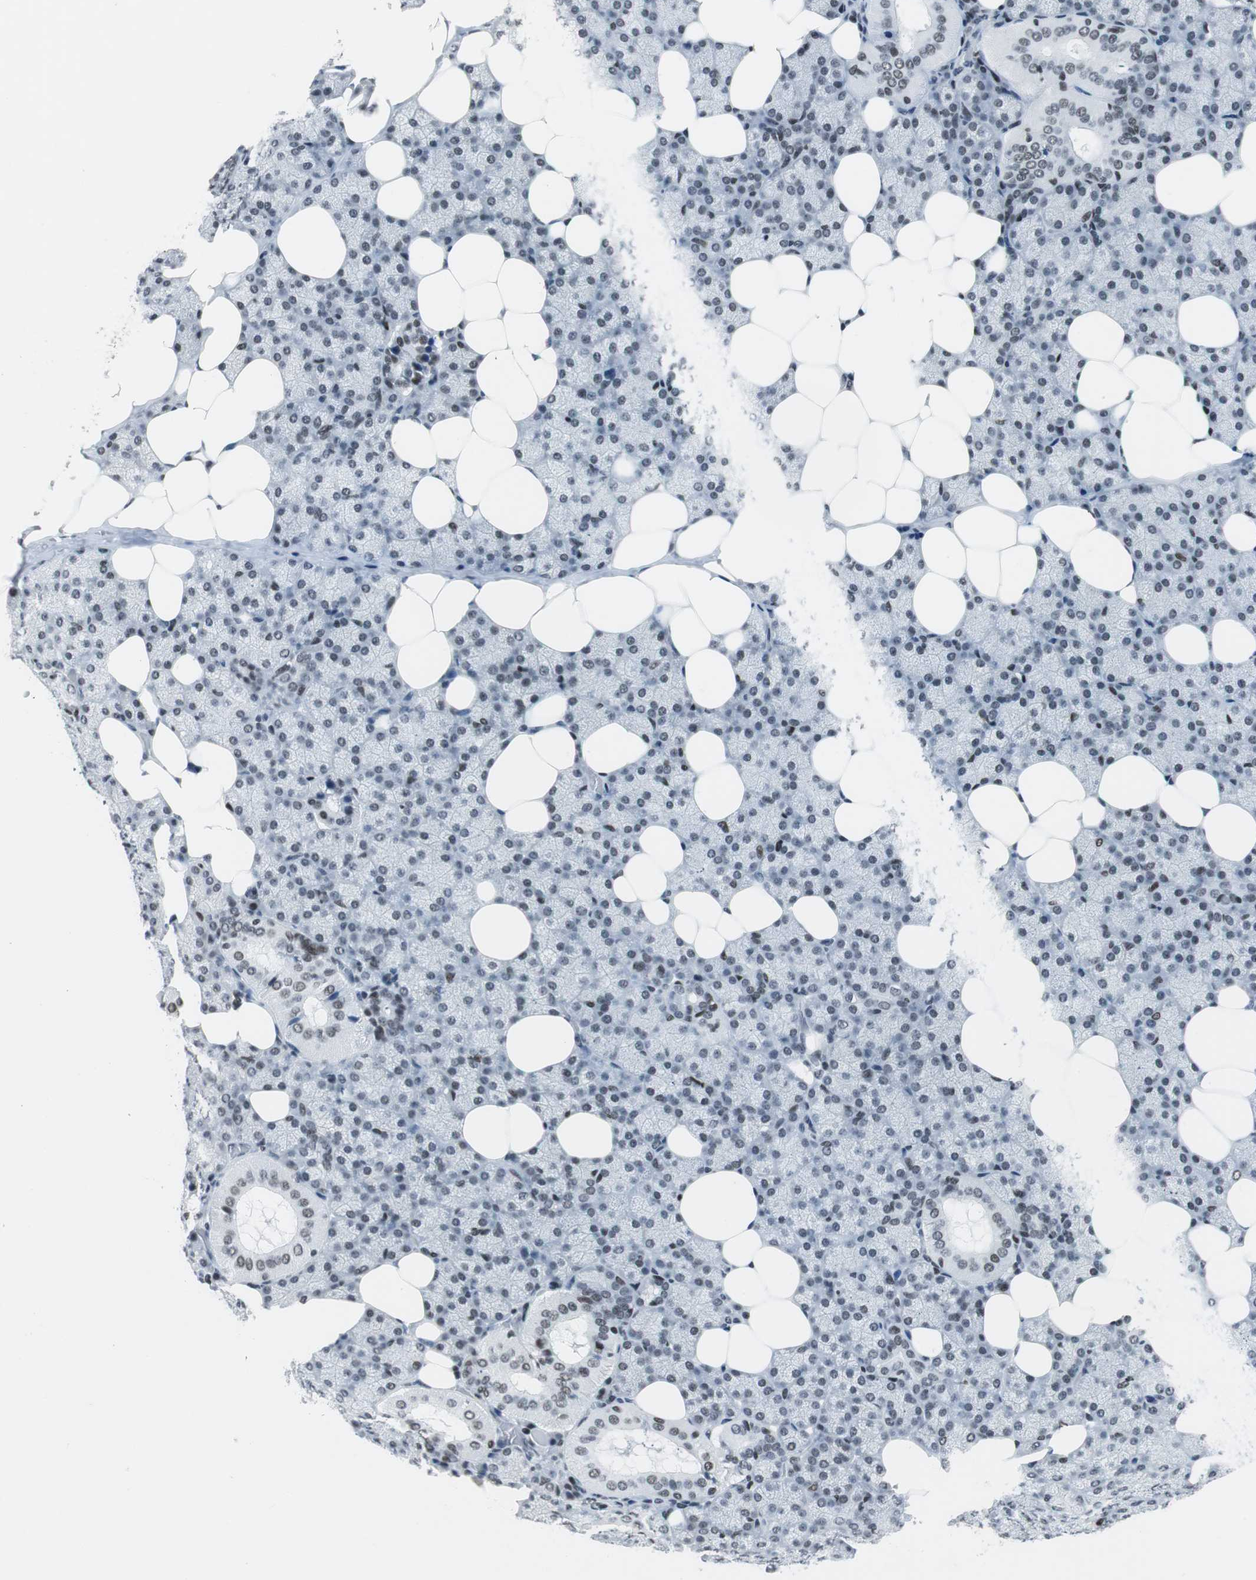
{"staining": {"intensity": "weak", "quantity": "<25%", "location": "nuclear"}, "tissue": "salivary gland", "cell_type": "Glandular cells", "image_type": "normal", "snomed": [{"axis": "morphology", "description": "Normal tissue, NOS"}, {"axis": "topography", "description": "Lymph node"}, {"axis": "topography", "description": "Salivary gland"}], "caption": "IHC micrograph of unremarkable salivary gland: salivary gland stained with DAB exhibits no significant protein positivity in glandular cells. The staining was performed using DAB to visualize the protein expression in brown, while the nuclei were stained in blue with hematoxylin (Magnification: 20x).", "gene": "HDAC3", "patient": {"sex": "male", "age": 8}}